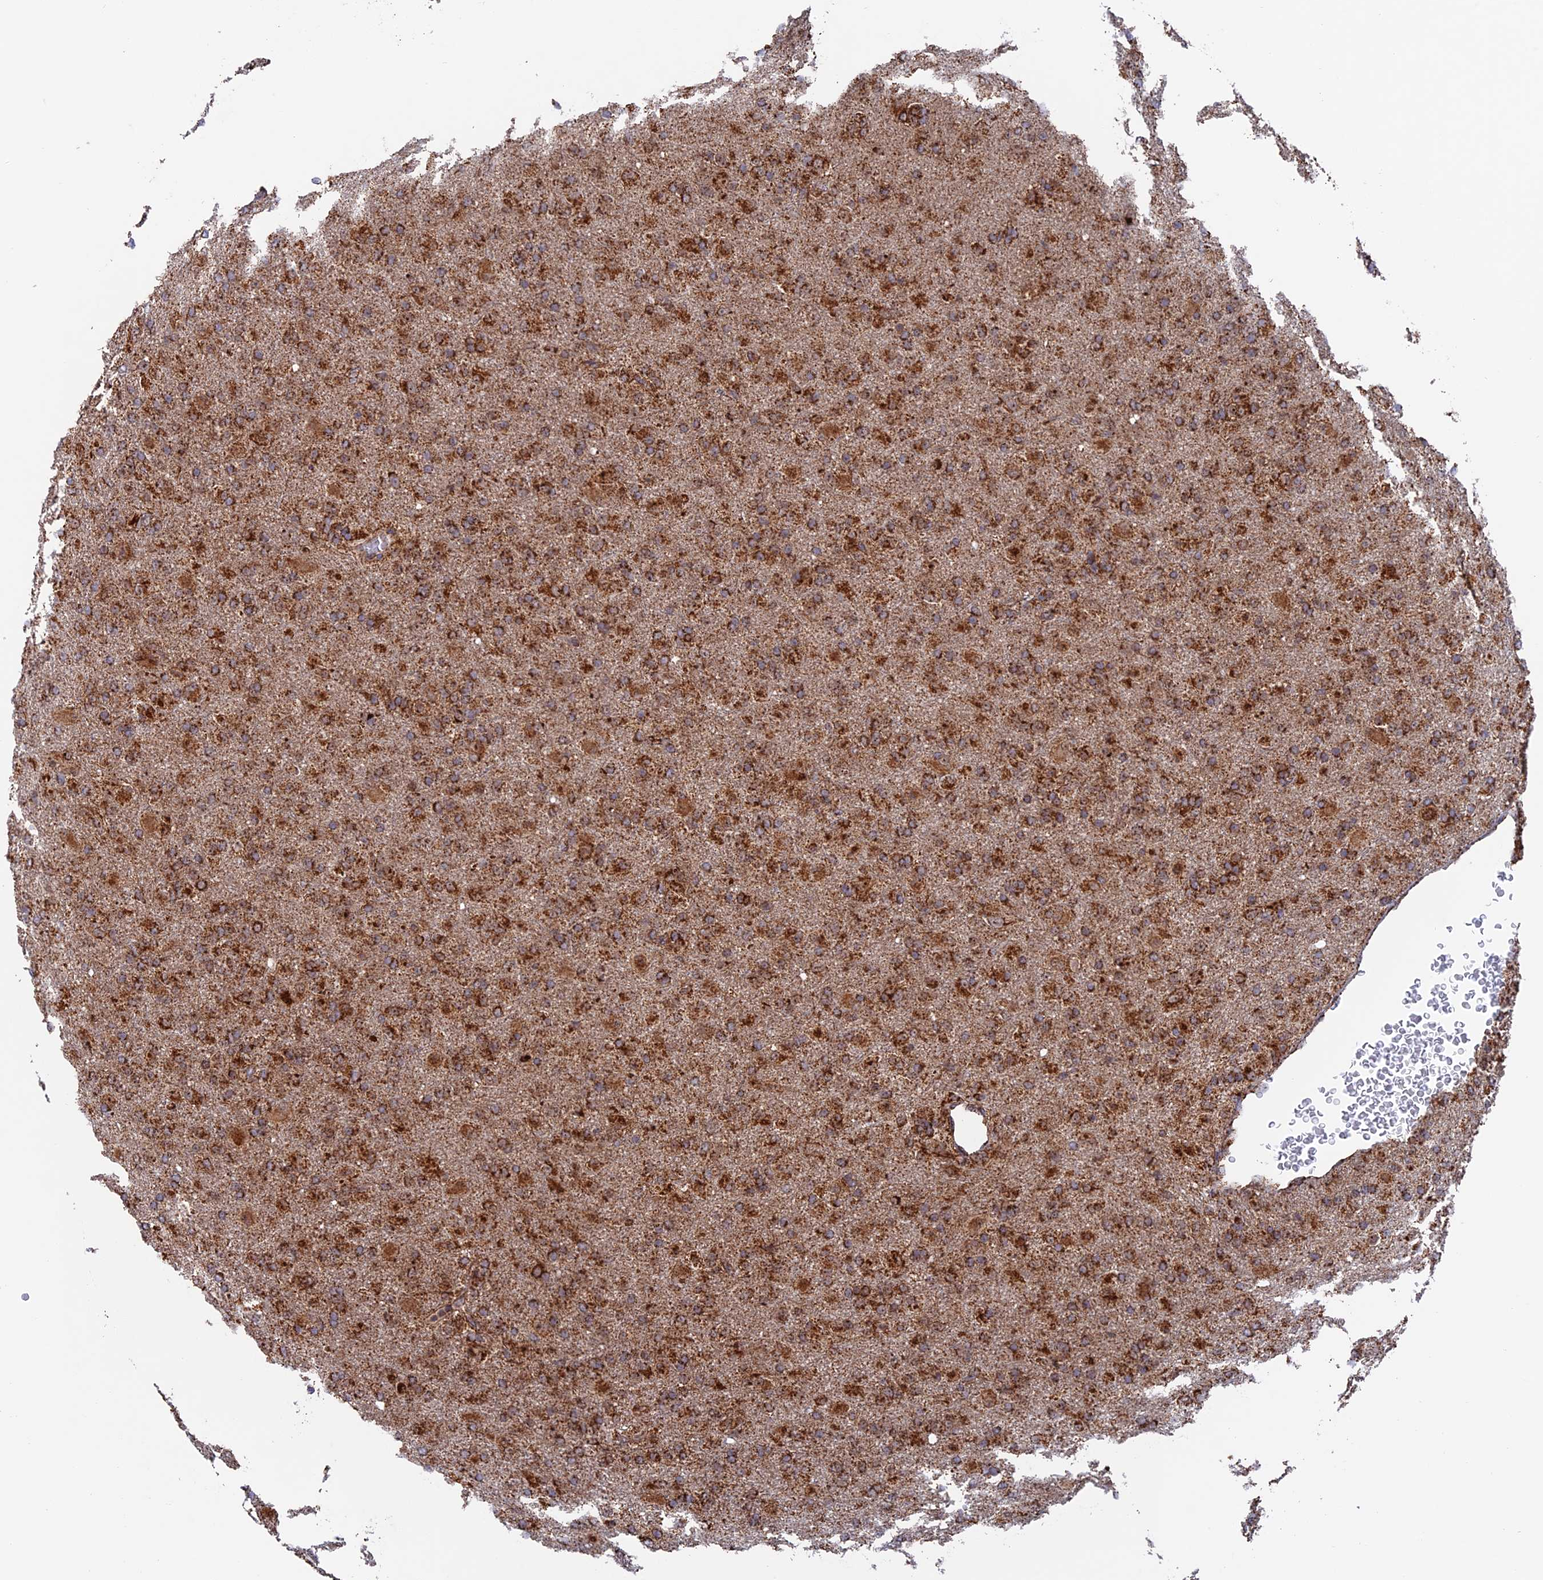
{"staining": {"intensity": "strong", "quantity": ">75%", "location": "cytoplasmic/membranous"}, "tissue": "glioma", "cell_type": "Tumor cells", "image_type": "cancer", "snomed": [{"axis": "morphology", "description": "Glioma, malignant, Low grade"}, {"axis": "topography", "description": "Brain"}], "caption": "Immunohistochemistry of glioma displays high levels of strong cytoplasmic/membranous expression in about >75% of tumor cells. (IHC, brightfield microscopy, high magnification).", "gene": "DTYMK", "patient": {"sex": "male", "age": 65}}